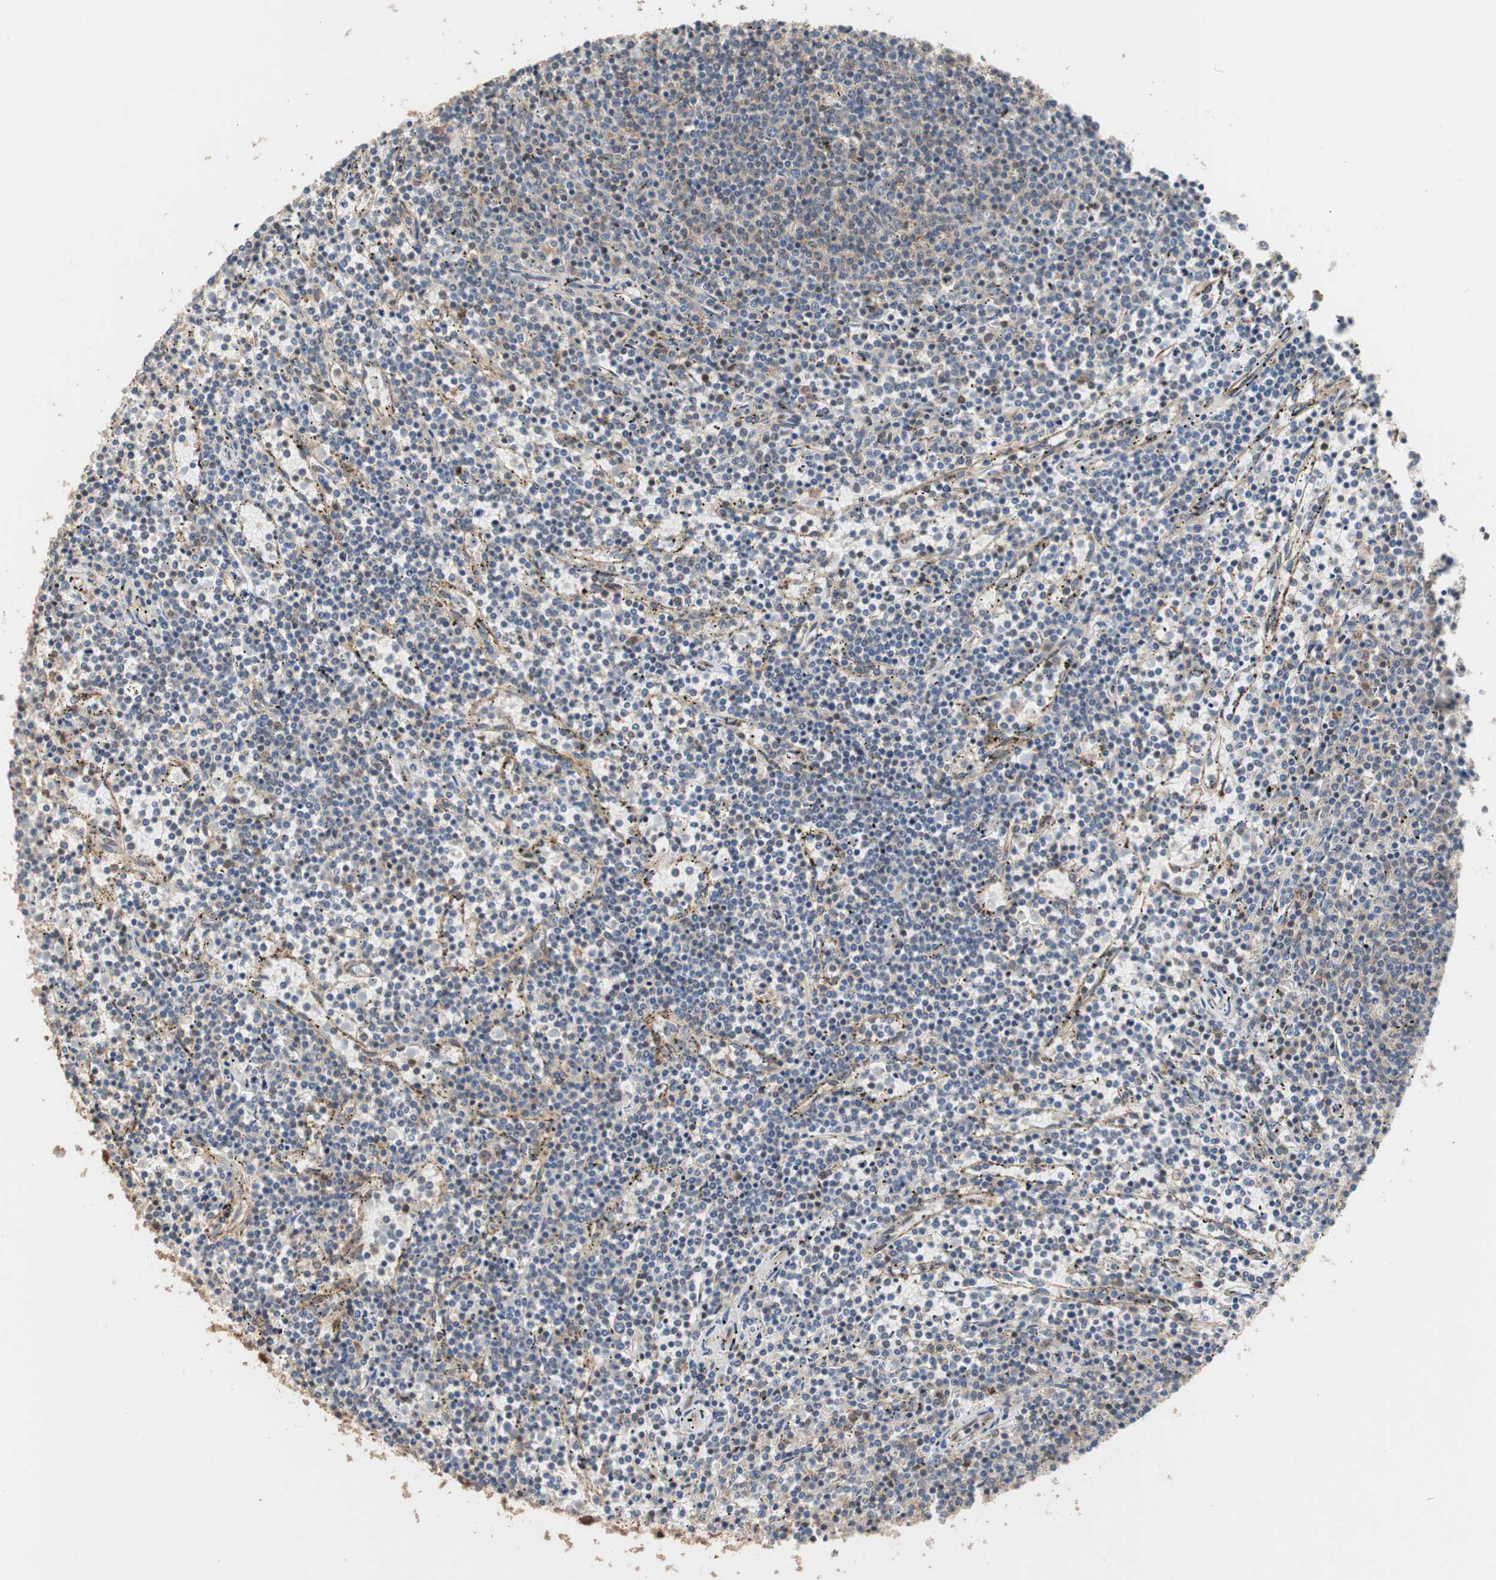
{"staining": {"intensity": "weak", "quantity": "25%-75%", "location": "cytoplasmic/membranous"}, "tissue": "lymphoma", "cell_type": "Tumor cells", "image_type": "cancer", "snomed": [{"axis": "morphology", "description": "Malignant lymphoma, non-Hodgkin's type, Low grade"}, {"axis": "topography", "description": "Spleen"}], "caption": "Malignant lymphoma, non-Hodgkin's type (low-grade) stained with a protein marker shows weak staining in tumor cells.", "gene": "MAP4K2", "patient": {"sex": "female", "age": 50}}